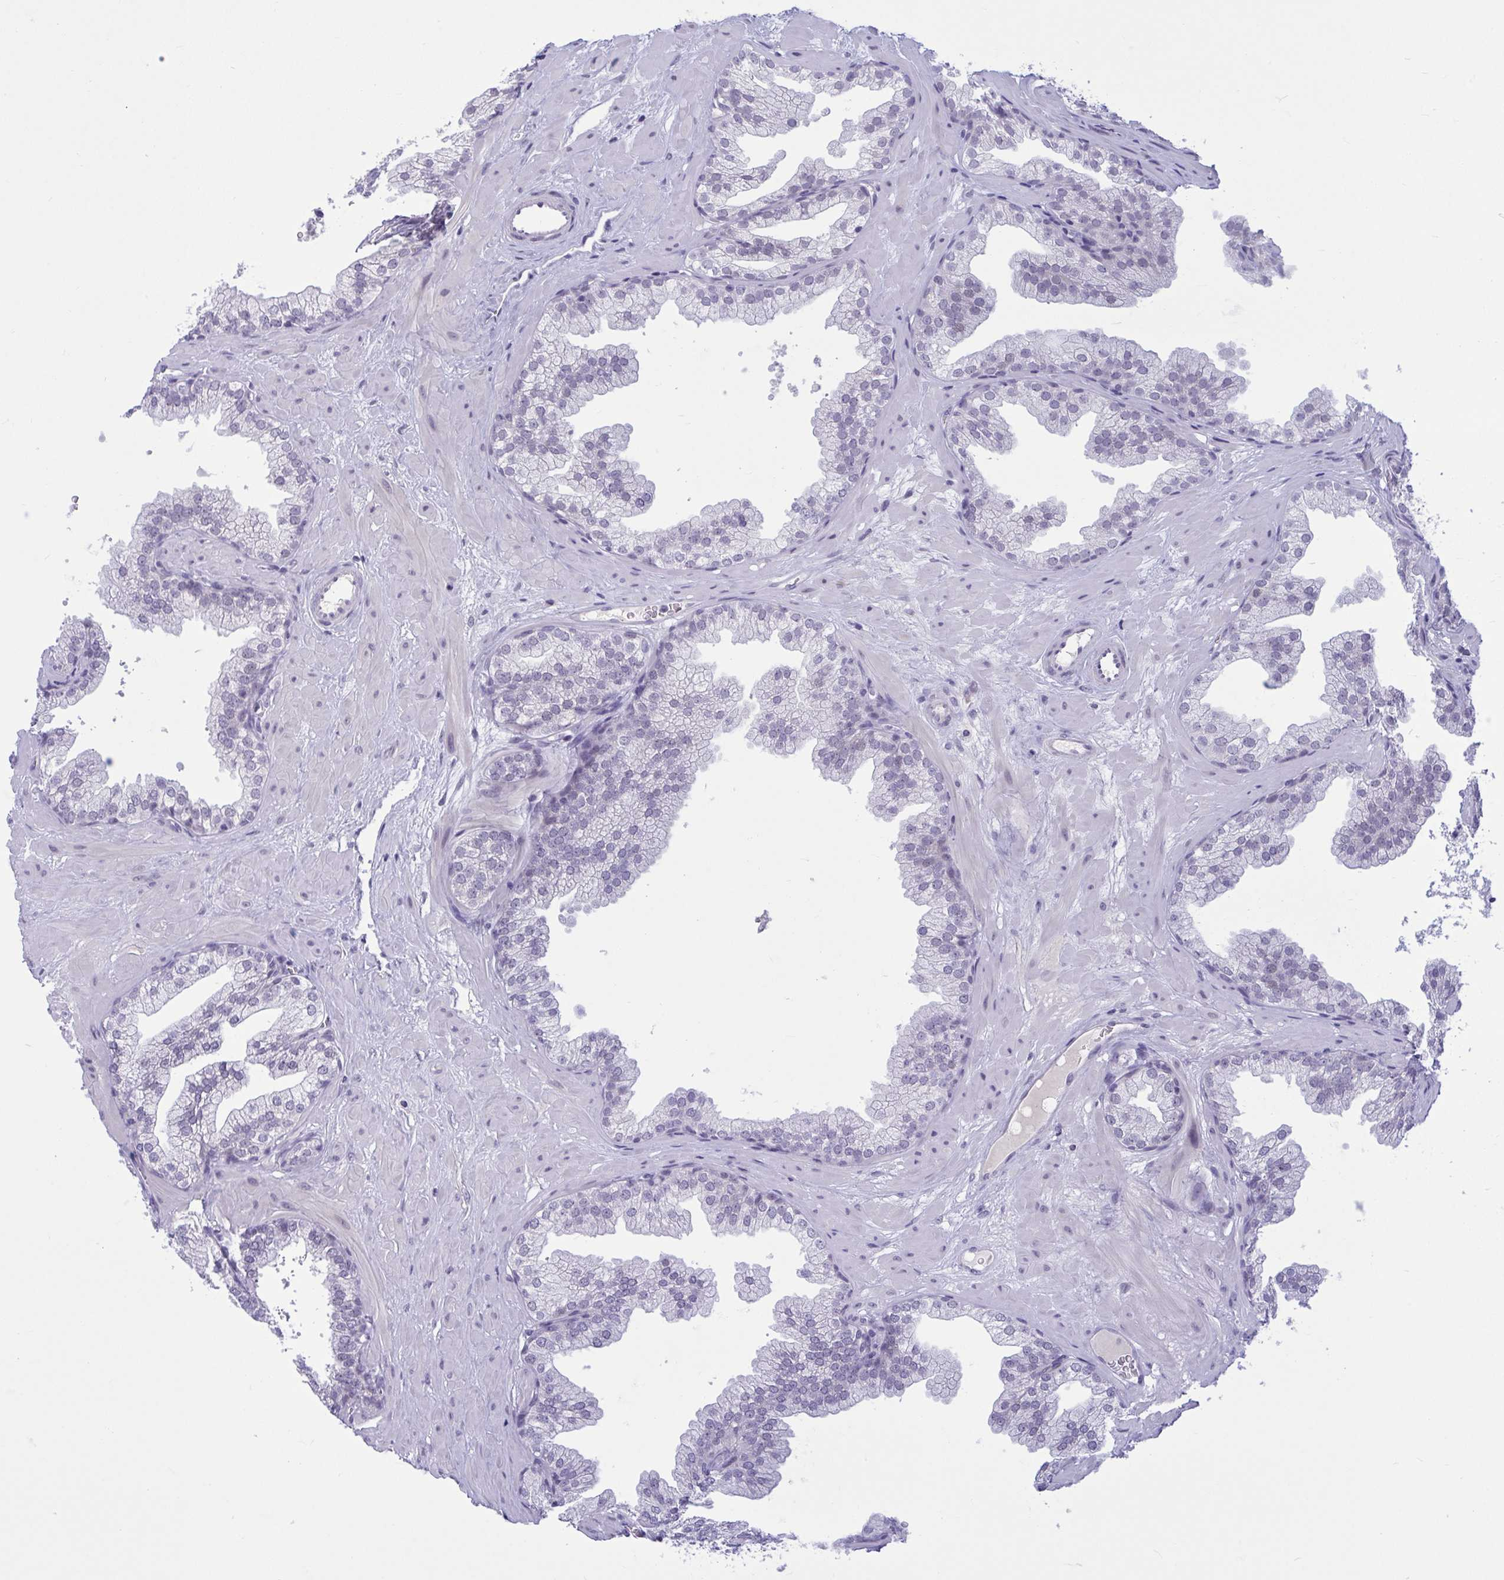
{"staining": {"intensity": "negative", "quantity": "none", "location": "none"}, "tissue": "prostate", "cell_type": "Glandular cells", "image_type": "normal", "snomed": [{"axis": "morphology", "description": "Normal tissue, NOS"}, {"axis": "topography", "description": "Prostate"}], "caption": "IHC photomicrograph of normal prostate: prostate stained with DAB displays no significant protein positivity in glandular cells. (Immunohistochemistry, brightfield microscopy, high magnification).", "gene": "CNGB3", "patient": {"sex": "male", "age": 37}}